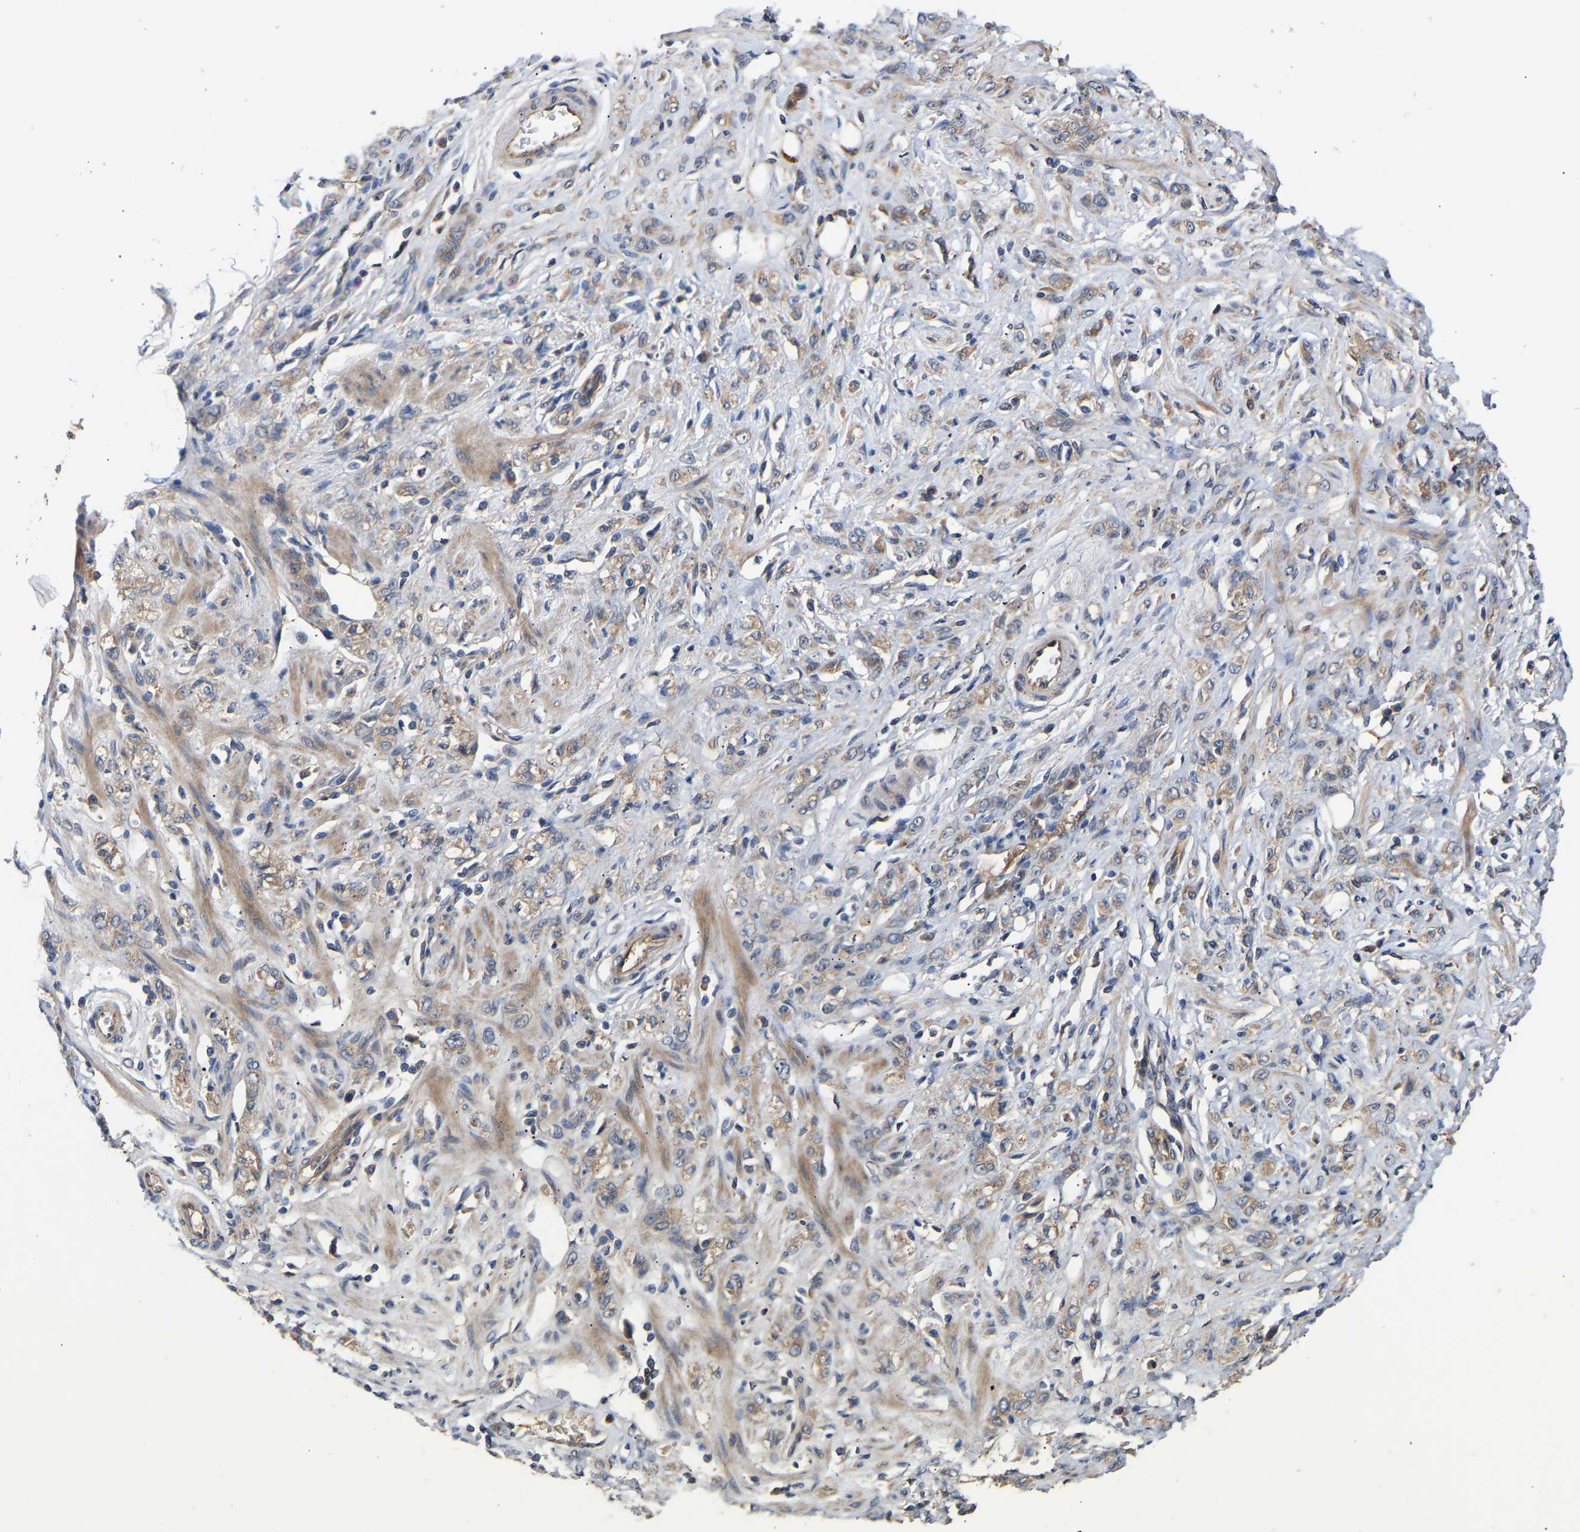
{"staining": {"intensity": "weak", "quantity": "<25%", "location": "cytoplasmic/membranous"}, "tissue": "stomach cancer", "cell_type": "Tumor cells", "image_type": "cancer", "snomed": [{"axis": "morphology", "description": "Normal tissue, NOS"}, {"axis": "morphology", "description": "Adenocarcinoma, NOS"}, {"axis": "topography", "description": "Stomach"}], "caption": "An immunohistochemistry histopathology image of adenocarcinoma (stomach) is shown. There is no staining in tumor cells of adenocarcinoma (stomach).", "gene": "KASH5", "patient": {"sex": "male", "age": 82}}